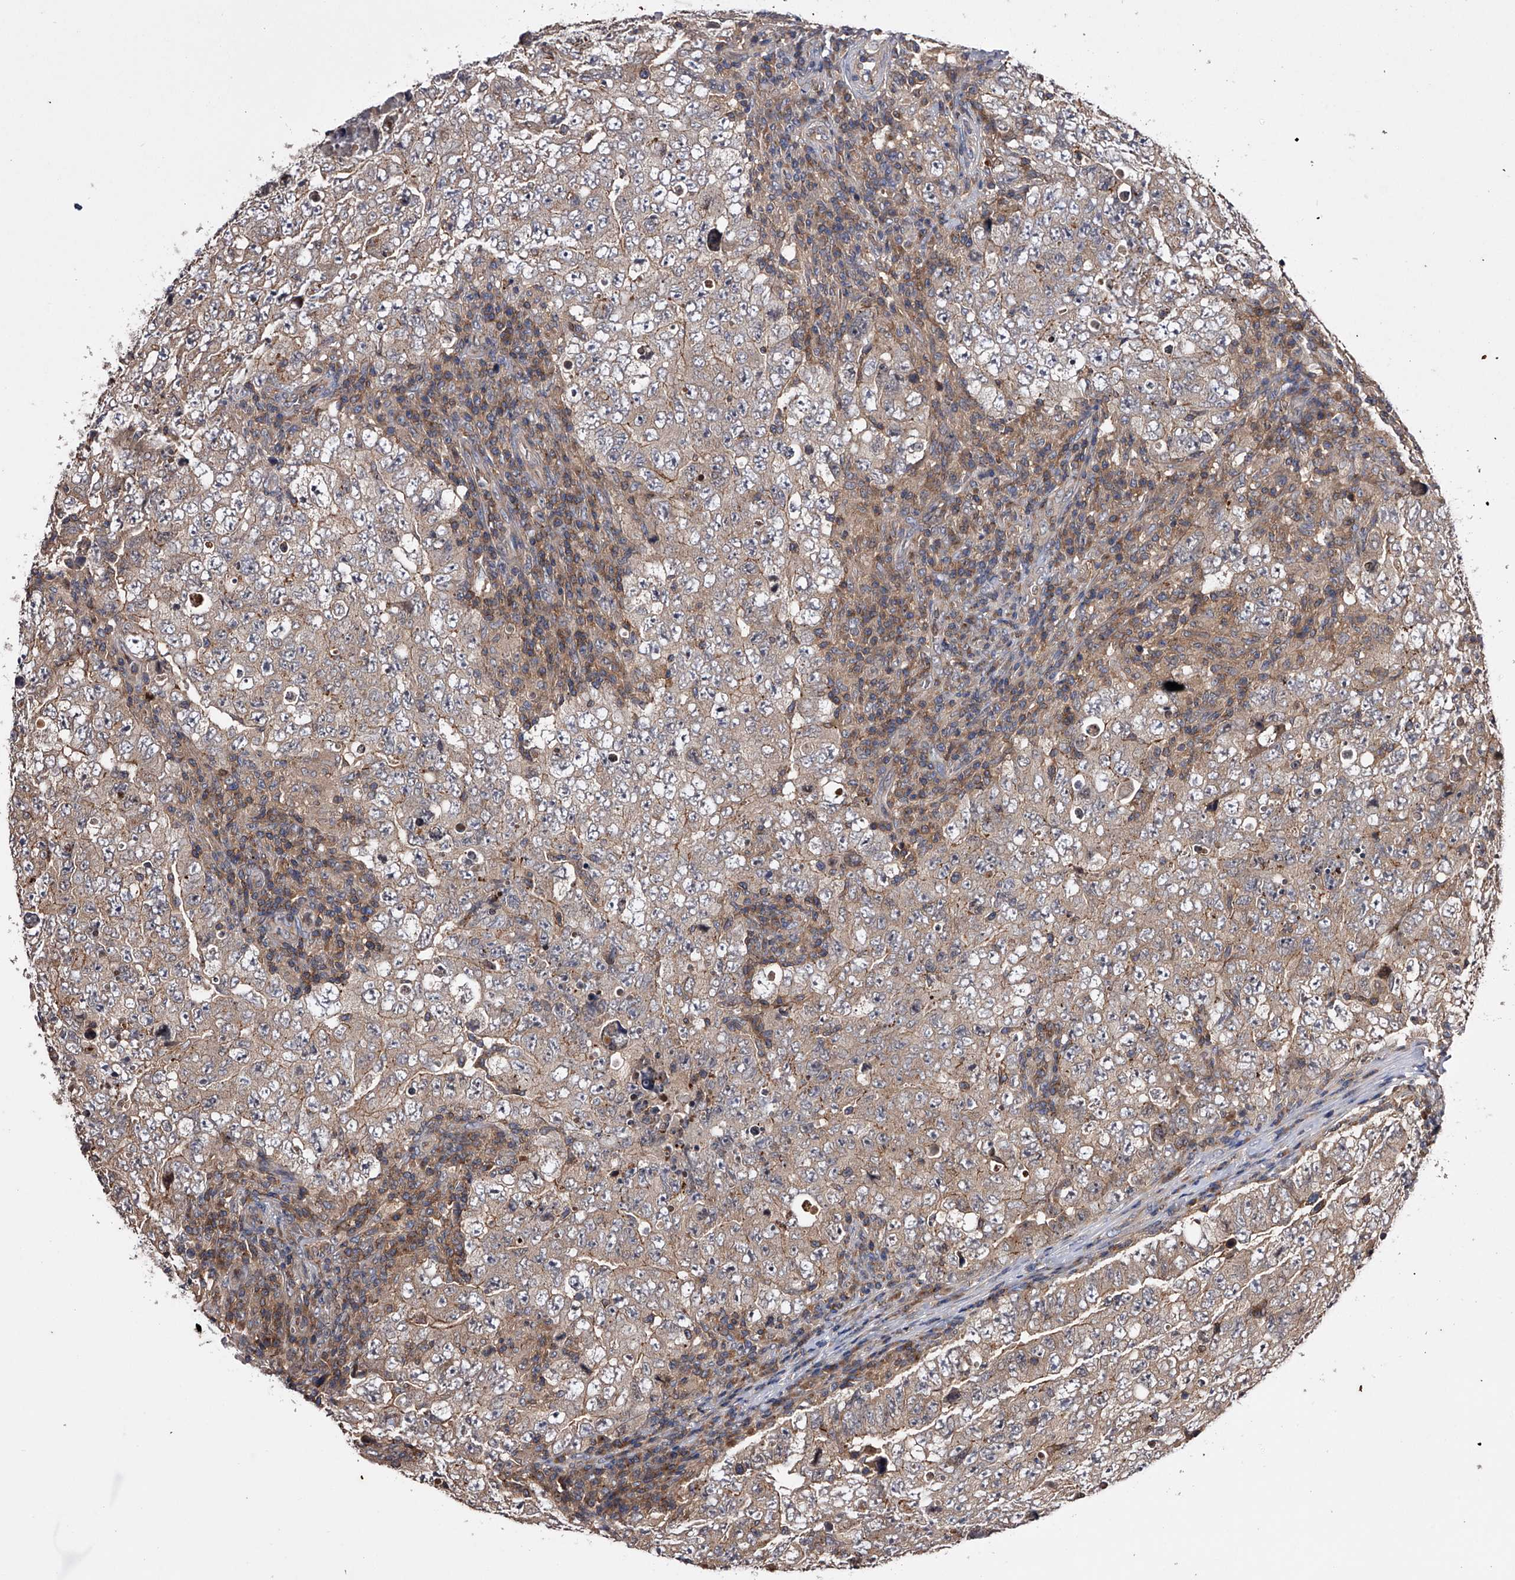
{"staining": {"intensity": "weak", "quantity": ">75%", "location": "cytoplasmic/membranous"}, "tissue": "testis cancer", "cell_type": "Tumor cells", "image_type": "cancer", "snomed": [{"axis": "morphology", "description": "Carcinoma, Embryonal, NOS"}, {"axis": "topography", "description": "Testis"}], "caption": "This micrograph exhibits immunohistochemistry (IHC) staining of embryonal carcinoma (testis), with low weak cytoplasmic/membranous positivity in approximately >75% of tumor cells.", "gene": "PAN3", "patient": {"sex": "male", "age": 26}}